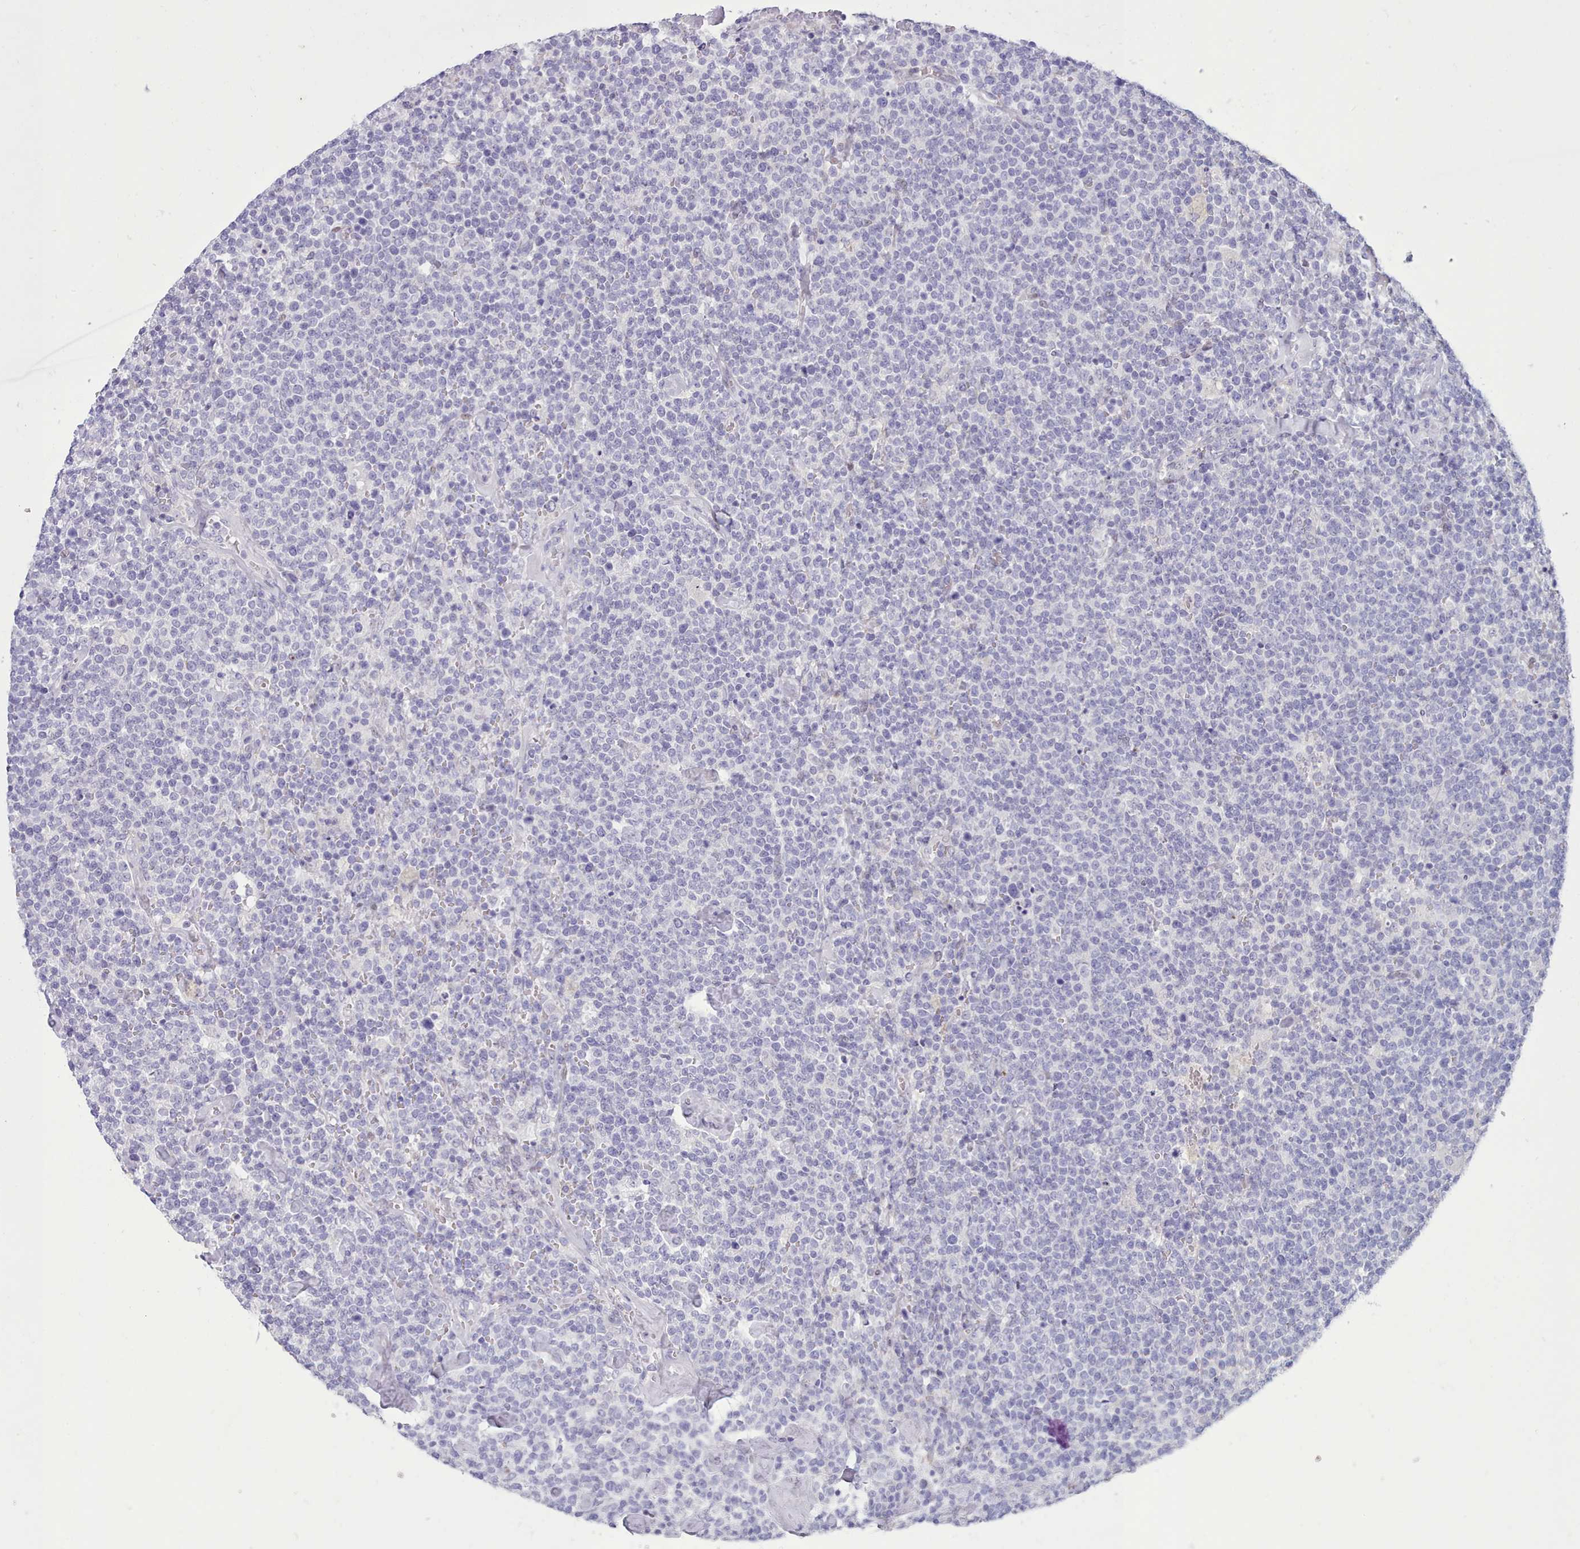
{"staining": {"intensity": "negative", "quantity": "none", "location": "none"}, "tissue": "lymphoma", "cell_type": "Tumor cells", "image_type": "cancer", "snomed": [{"axis": "morphology", "description": "Malignant lymphoma, non-Hodgkin's type, High grade"}, {"axis": "topography", "description": "Lymph node"}], "caption": "There is no significant expression in tumor cells of lymphoma.", "gene": "TMEM253", "patient": {"sex": "male", "age": 61}}